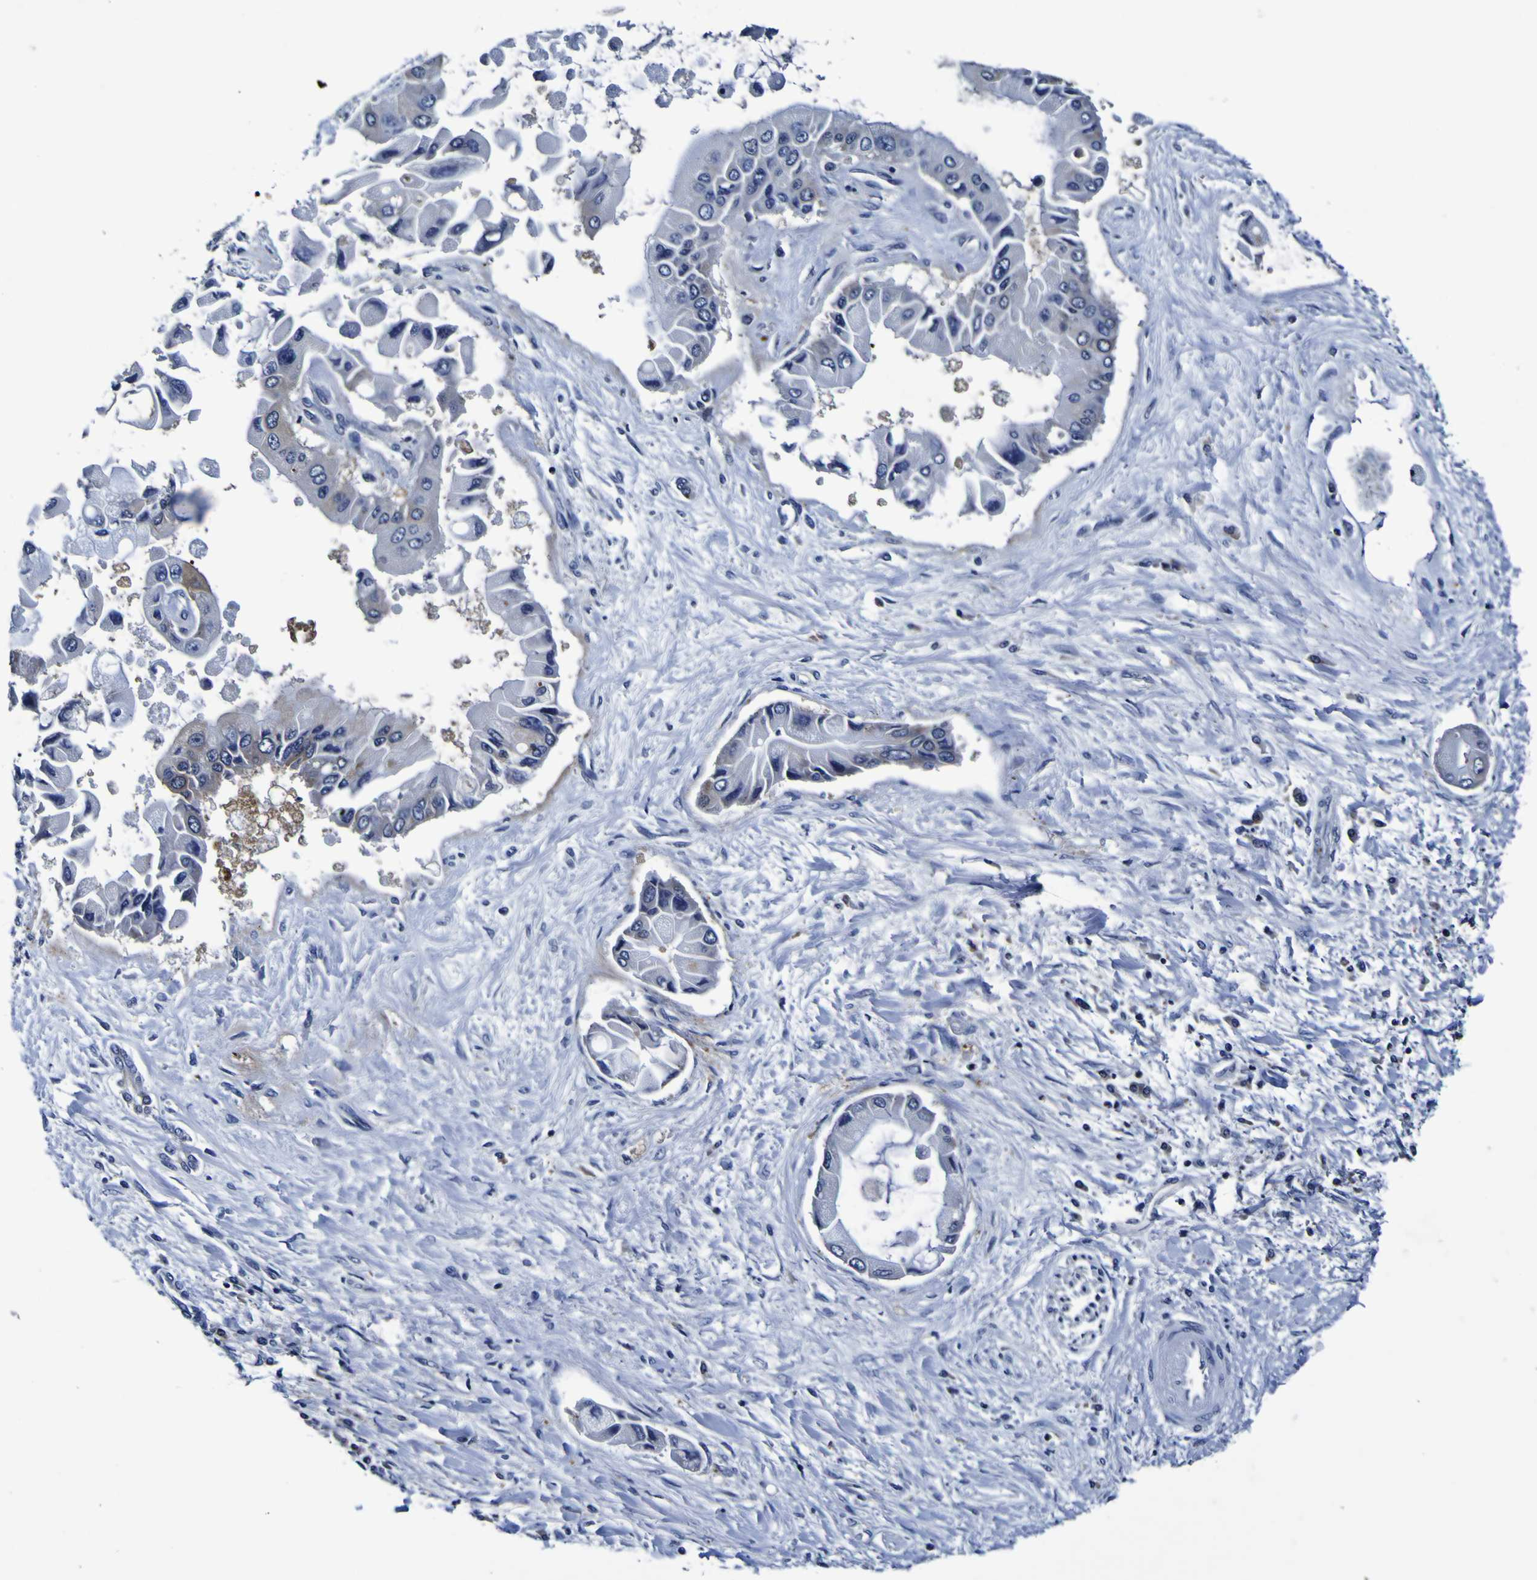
{"staining": {"intensity": "negative", "quantity": "none", "location": "none"}, "tissue": "liver cancer", "cell_type": "Tumor cells", "image_type": "cancer", "snomed": [{"axis": "morphology", "description": "Cholangiocarcinoma"}, {"axis": "topography", "description": "Liver"}], "caption": "A high-resolution histopathology image shows IHC staining of liver cancer (cholangiocarcinoma), which demonstrates no significant positivity in tumor cells.", "gene": "SORCS1", "patient": {"sex": "male", "age": 50}}